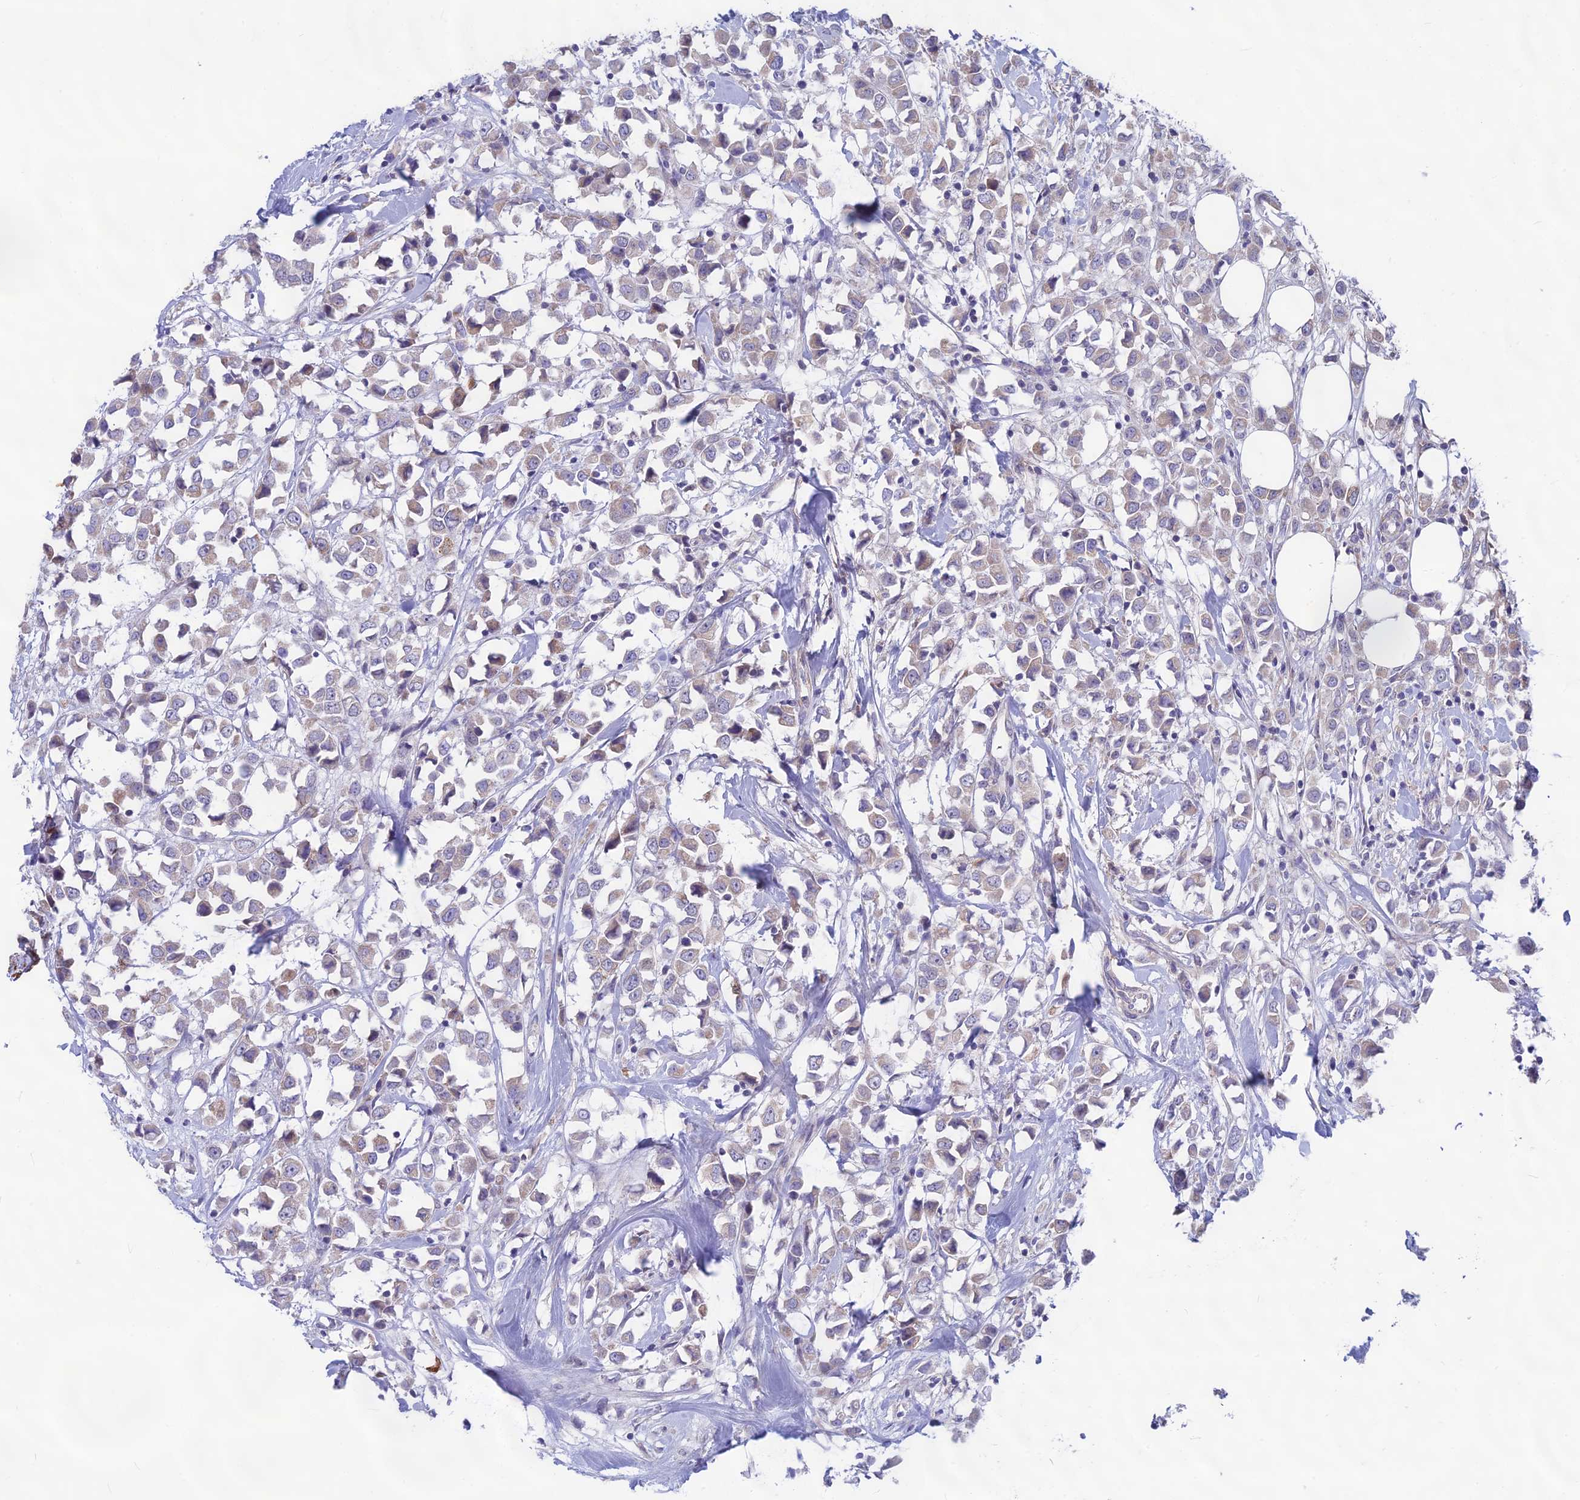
{"staining": {"intensity": "weak", "quantity": "25%-75%", "location": "cytoplasmic/membranous"}, "tissue": "breast cancer", "cell_type": "Tumor cells", "image_type": "cancer", "snomed": [{"axis": "morphology", "description": "Duct carcinoma"}, {"axis": "topography", "description": "Breast"}], "caption": "Invasive ductal carcinoma (breast) stained for a protein (brown) shows weak cytoplasmic/membranous positive staining in approximately 25%-75% of tumor cells.", "gene": "PLAC9", "patient": {"sex": "female", "age": 61}}